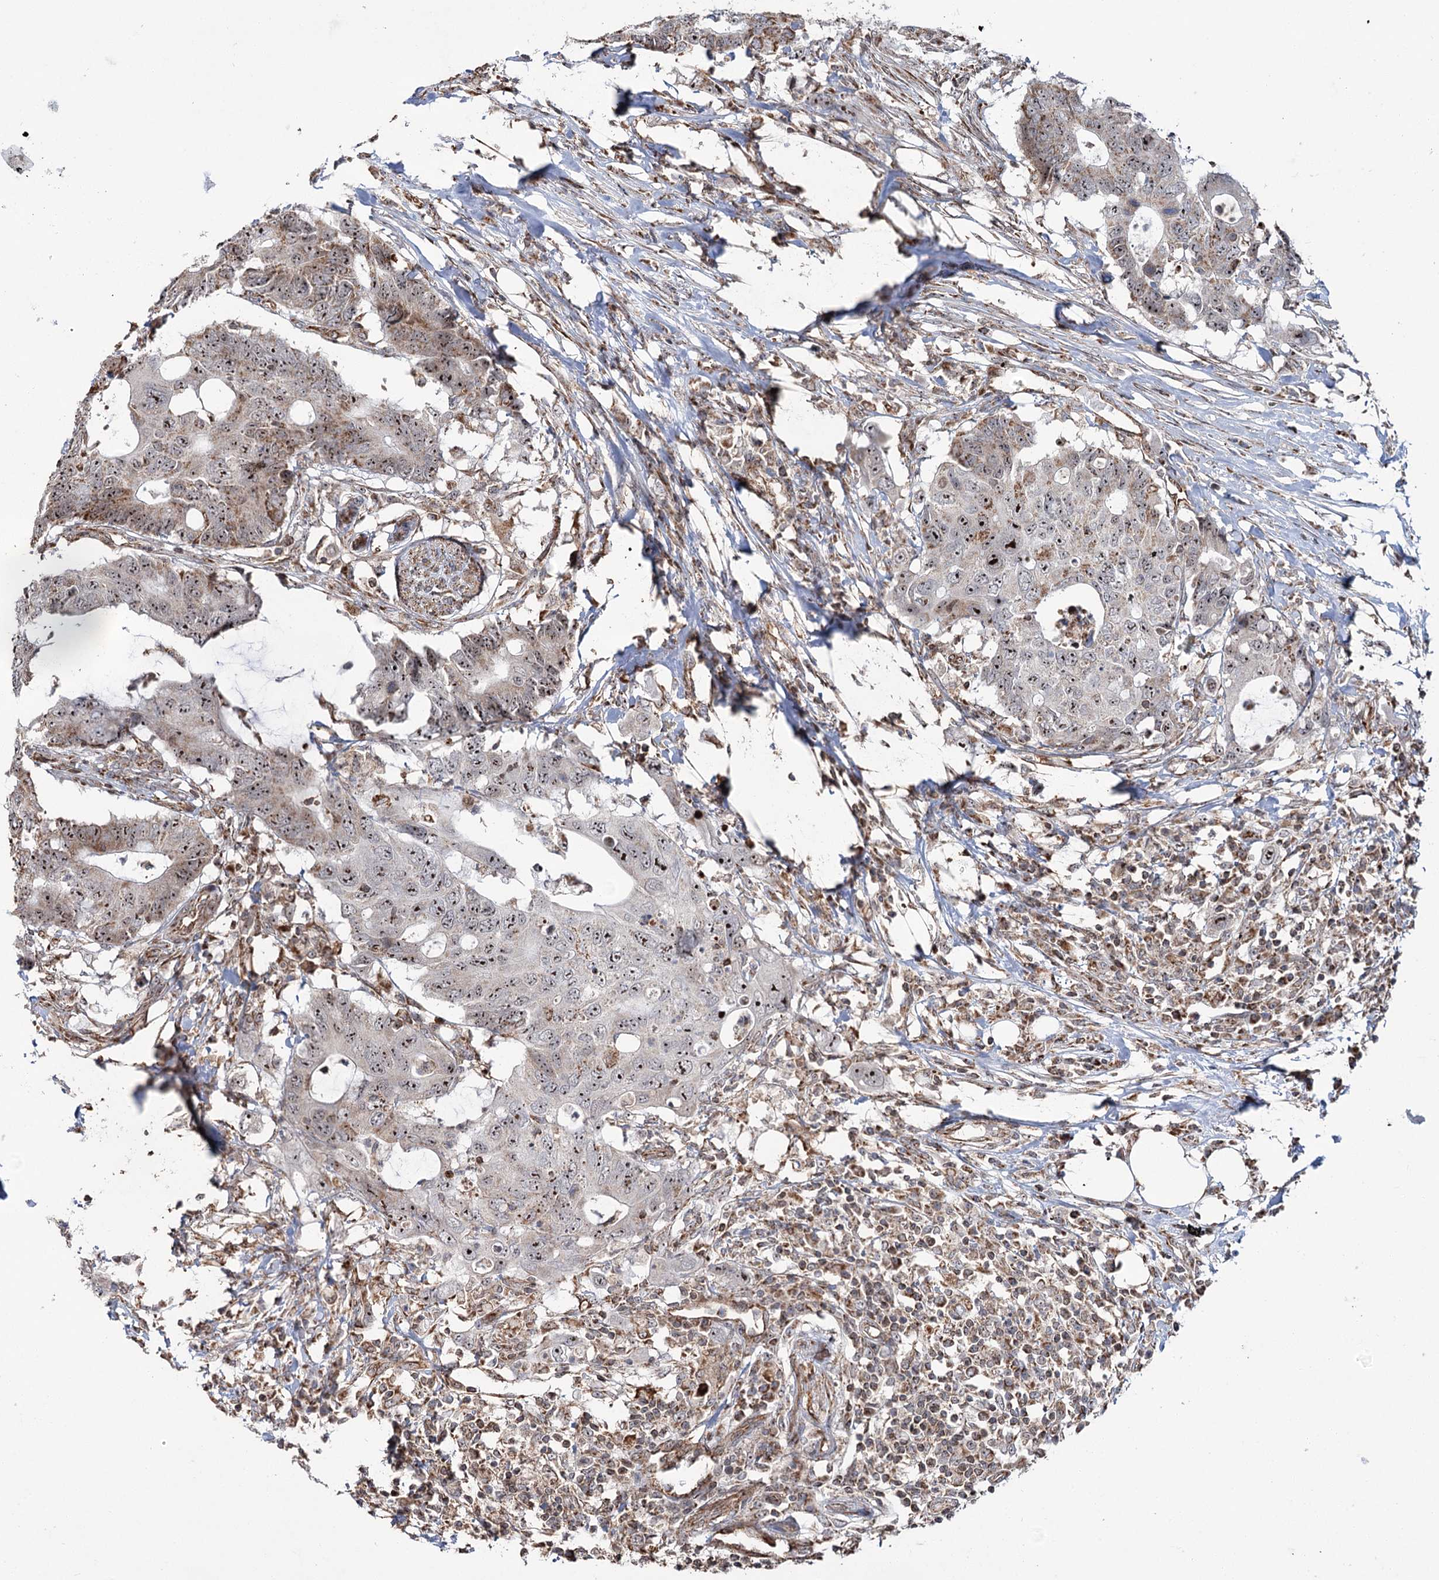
{"staining": {"intensity": "strong", "quantity": ">75%", "location": "nuclear"}, "tissue": "colorectal cancer", "cell_type": "Tumor cells", "image_type": "cancer", "snomed": [{"axis": "morphology", "description": "Adenocarcinoma, NOS"}, {"axis": "topography", "description": "Colon"}], "caption": "High-magnification brightfield microscopy of colorectal adenocarcinoma stained with DAB (3,3'-diaminobenzidine) (brown) and counterstained with hematoxylin (blue). tumor cells exhibit strong nuclear expression is identified in approximately>75% of cells.", "gene": "STEEP1", "patient": {"sex": "male", "age": 71}}